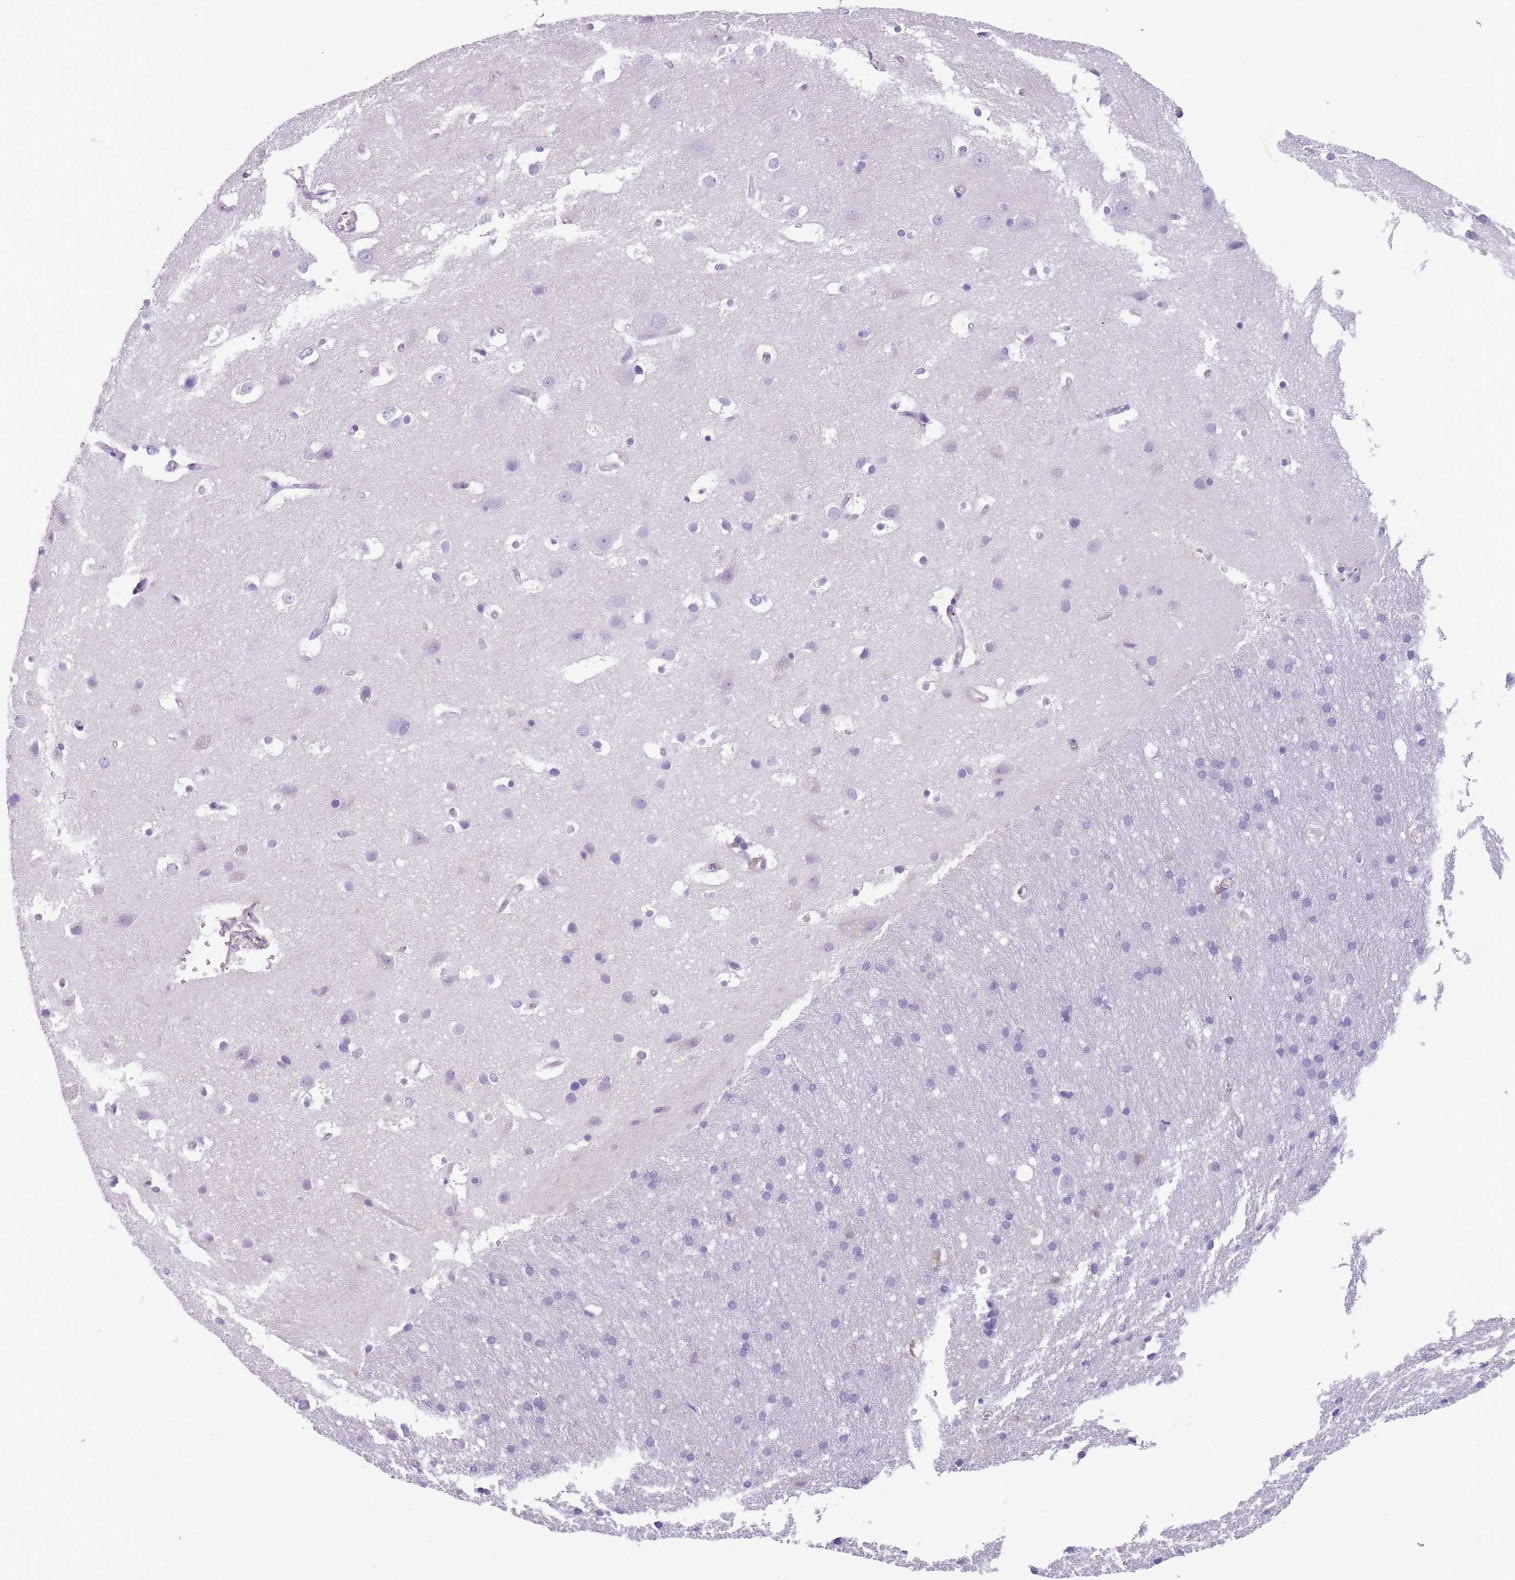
{"staining": {"intensity": "negative", "quantity": "none", "location": "none"}, "tissue": "cerebral cortex", "cell_type": "Endothelial cells", "image_type": "normal", "snomed": [{"axis": "morphology", "description": "Normal tissue, NOS"}, {"axis": "topography", "description": "Cerebral cortex"}], "caption": "Immunohistochemical staining of normal cerebral cortex shows no significant staining in endothelial cells.", "gene": "GNAT1", "patient": {"sex": "male", "age": 54}}